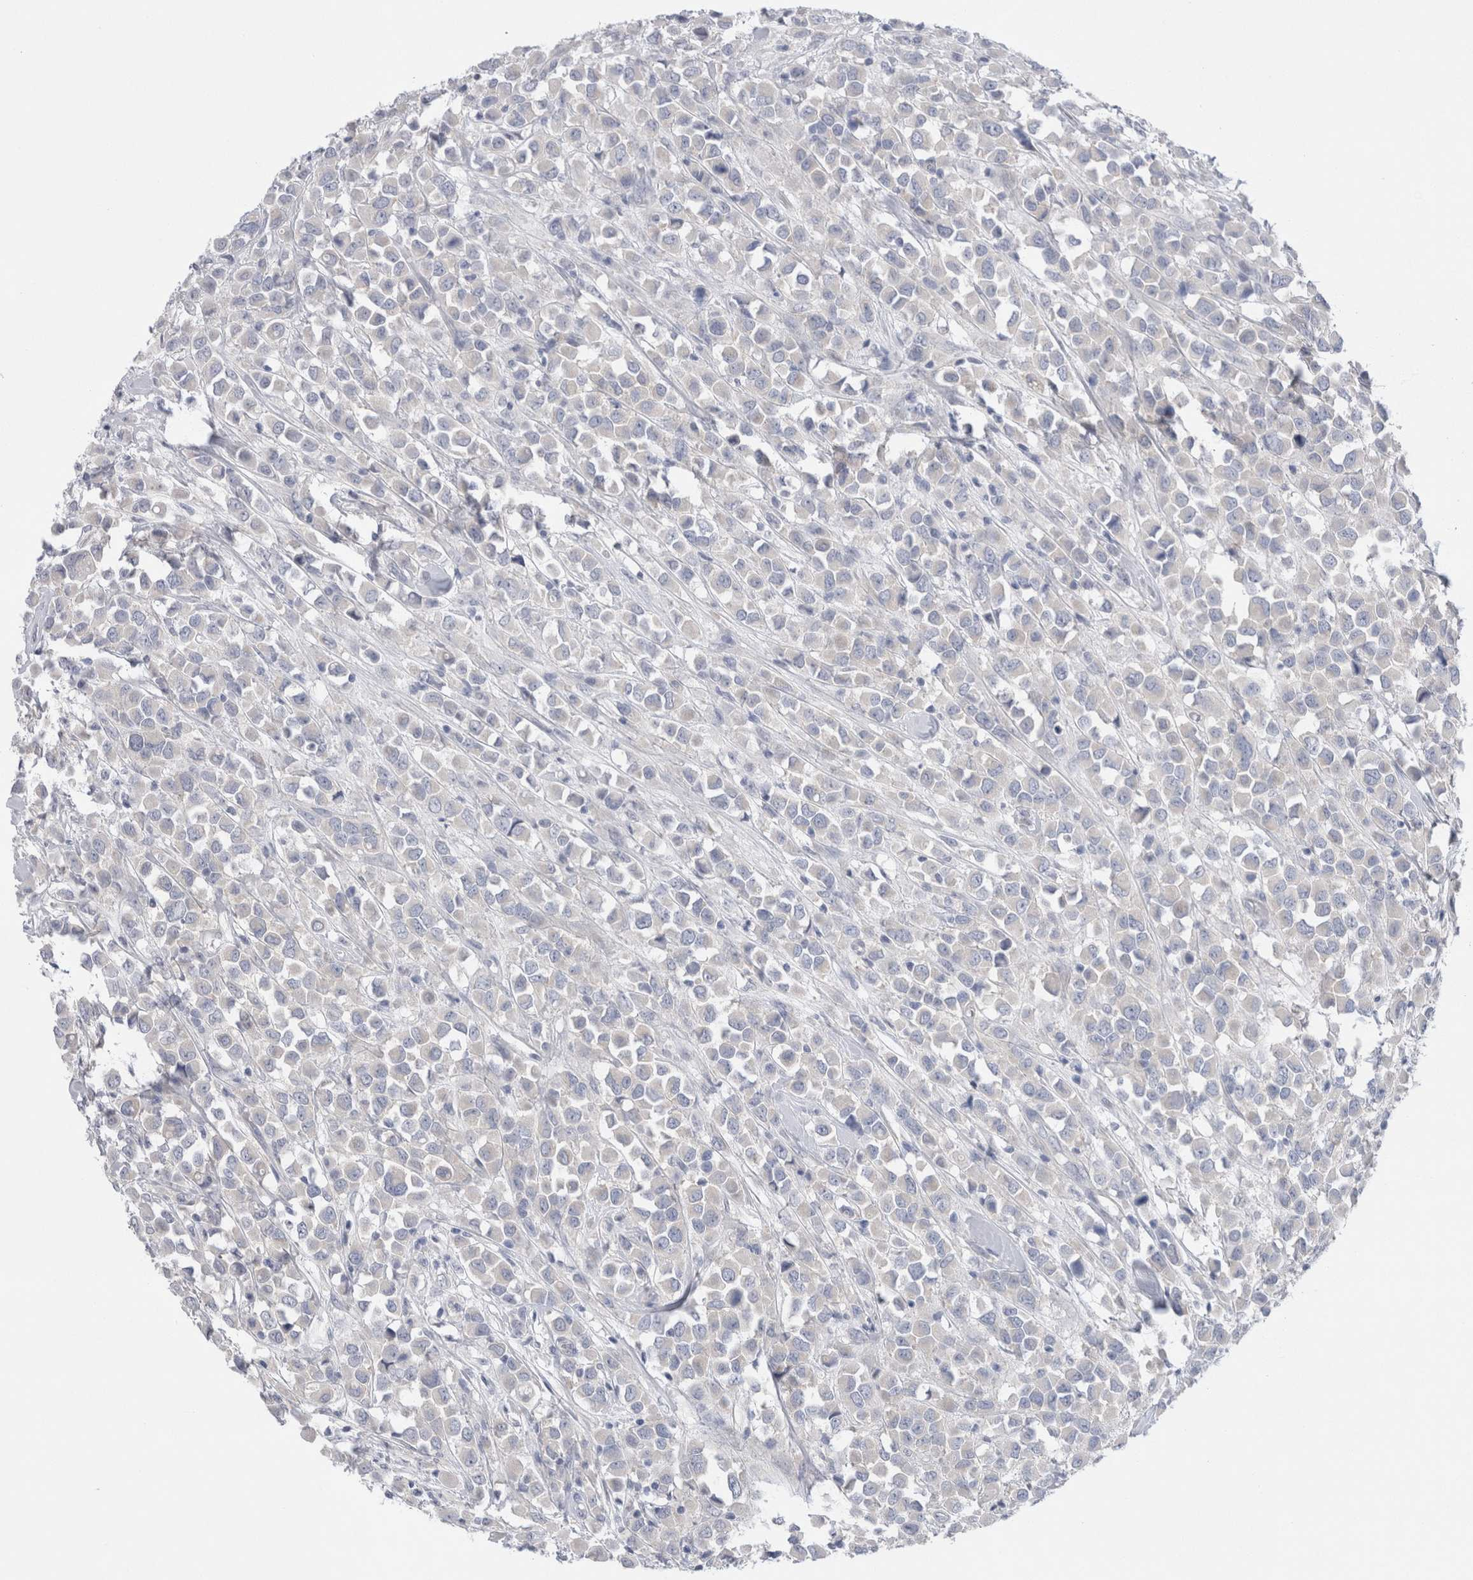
{"staining": {"intensity": "negative", "quantity": "none", "location": "none"}, "tissue": "breast cancer", "cell_type": "Tumor cells", "image_type": "cancer", "snomed": [{"axis": "morphology", "description": "Duct carcinoma"}, {"axis": "topography", "description": "Breast"}], "caption": "This is an immunohistochemistry (IHC) micrograph of human breast cancer. There is no positivity in tumor cells.", "gene": "WIPF2", "patient": {"sex": "female", "age": 61}}